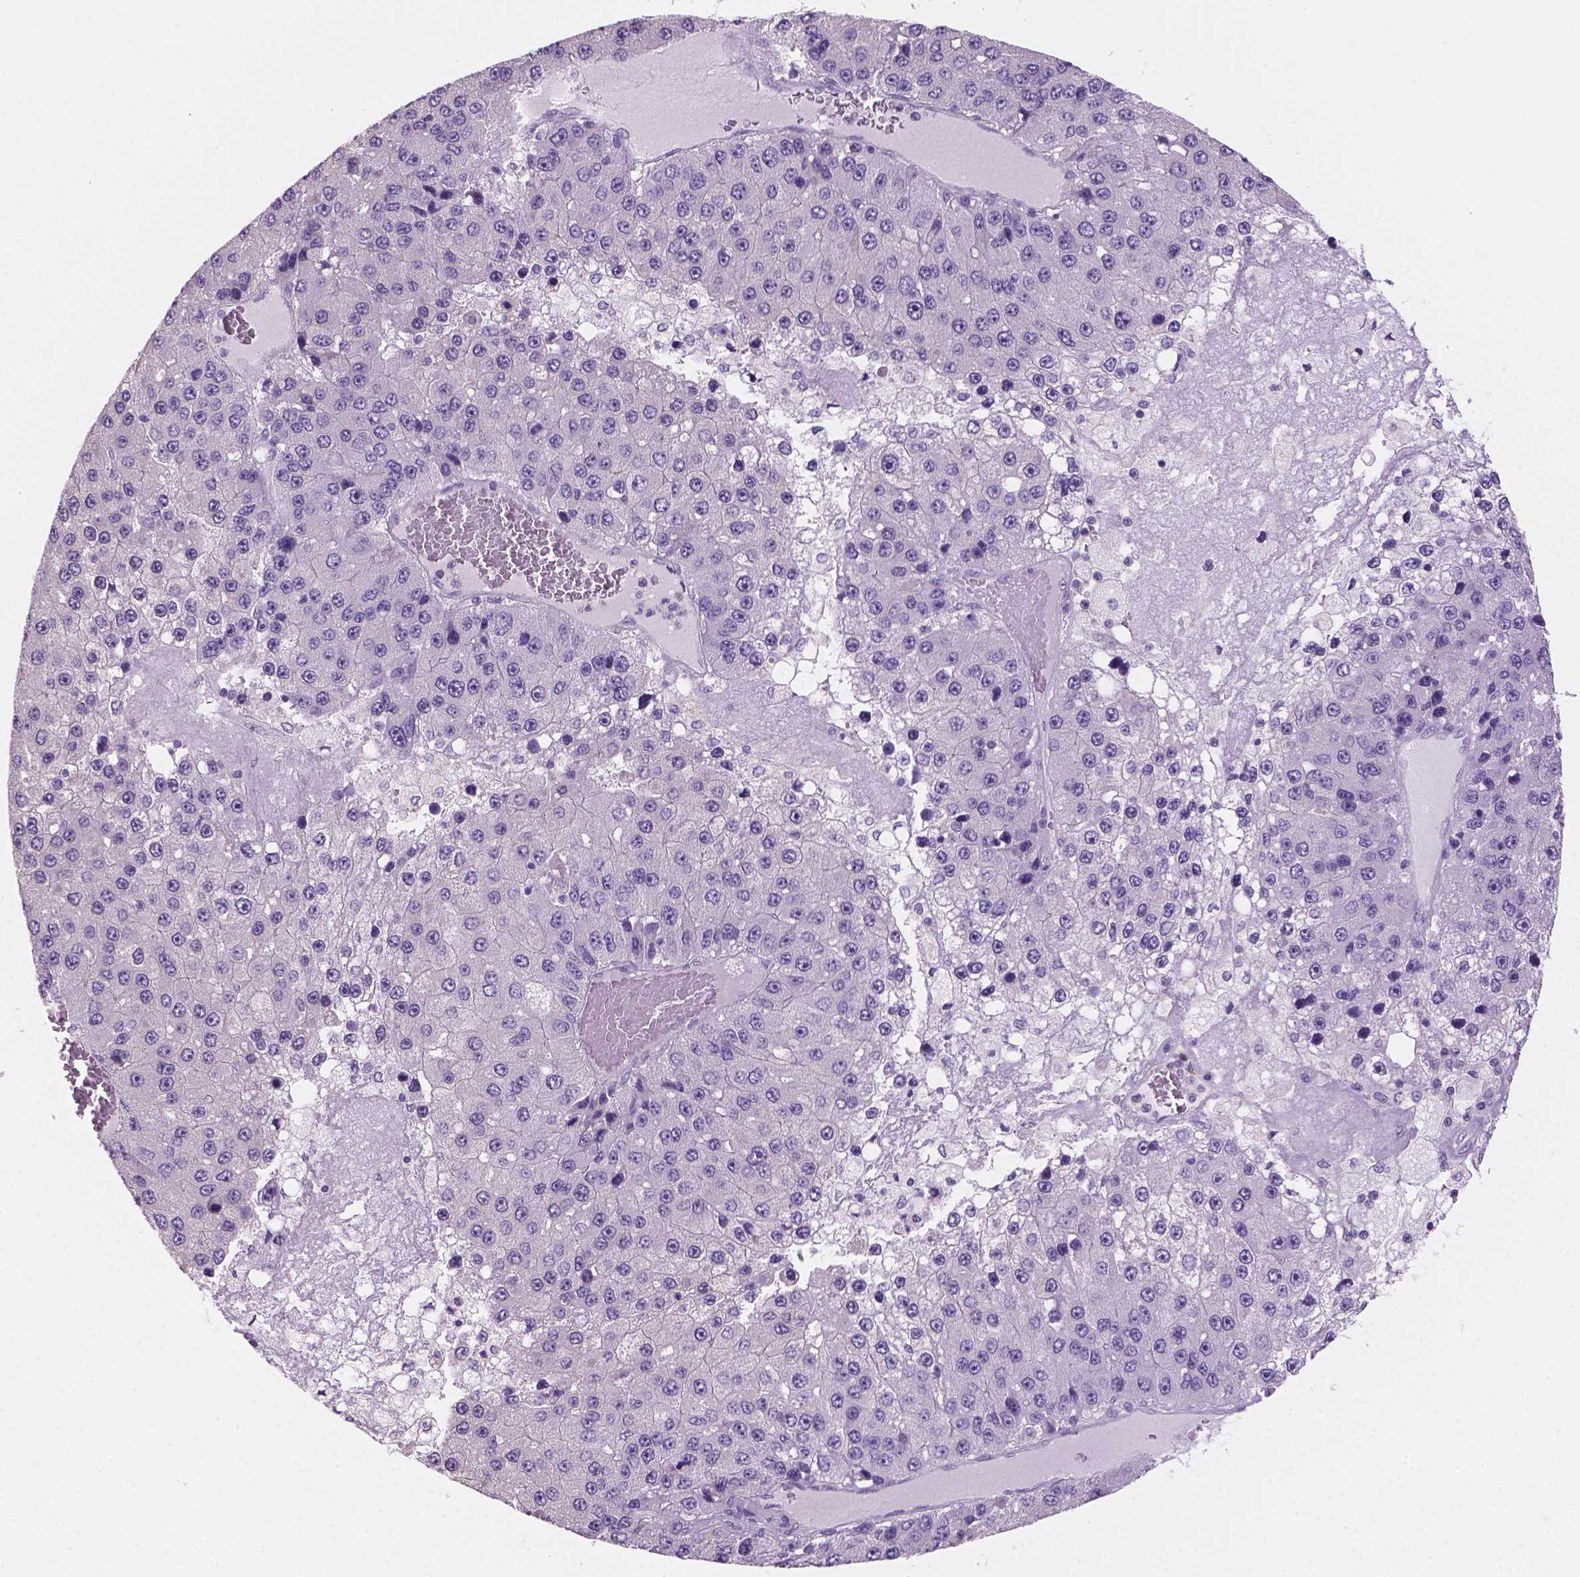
{"staining": {"intensity": "negative", "quantity": "none", "location": "none"}, "tissue": "liver cancer", "cell_type": "Tumor cells", "image_type": "cancer", "snomed": [{"axis": "morphology", "description": "Carcinoma, Hepatocellular, NOS"}, {"axis": "topography", "description": "Liver"}], "caption": "A high-resolution image shows immunohistochemistry staining of liver cancer, which displays no significant positivity in tumor cells.", "gene": "SBSN", "patient": {"sex": "female", "age": 73}}